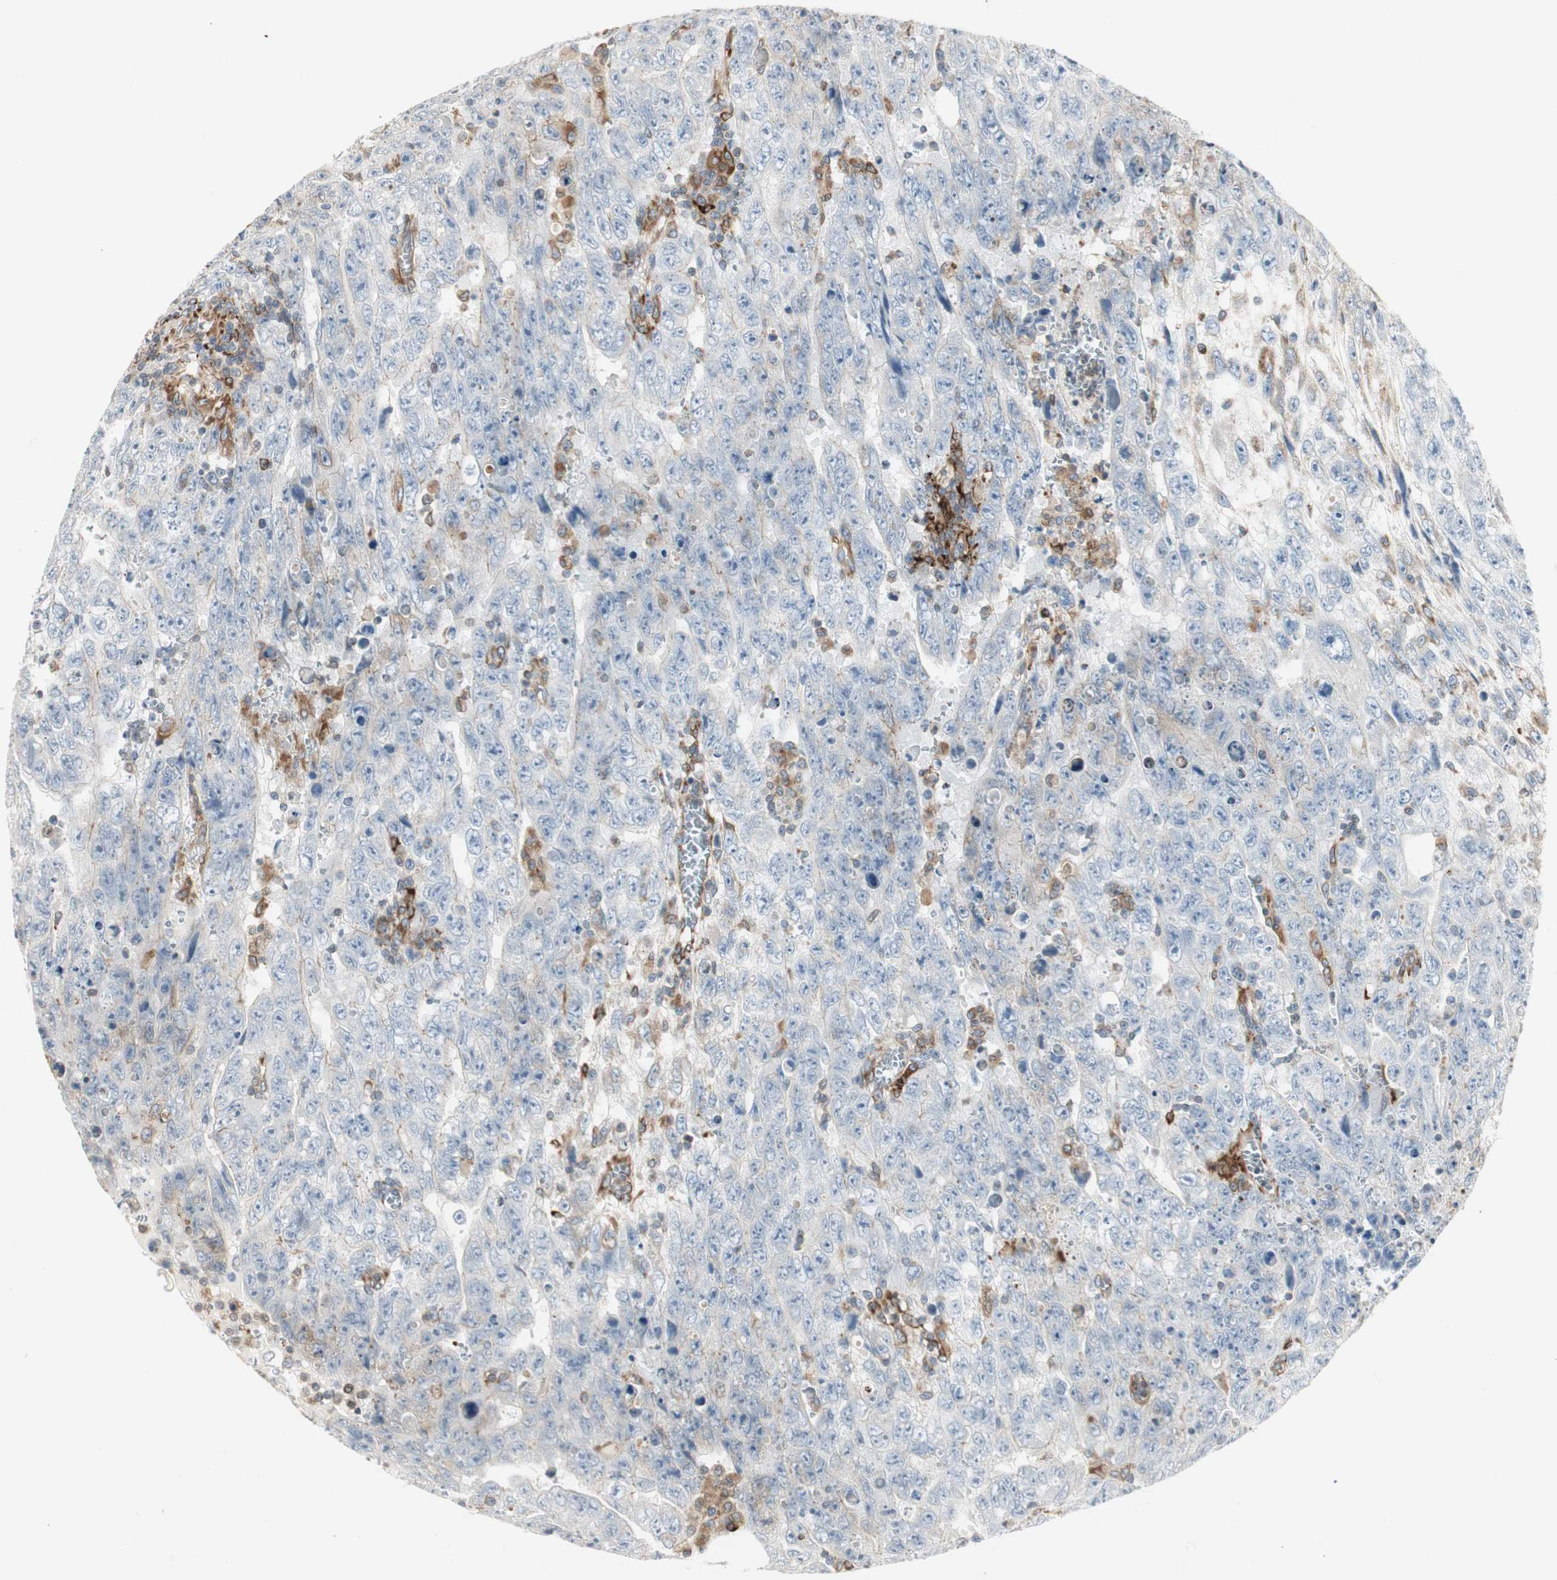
{"staining": {"intensity": "weak", "quantity": "<25%", "location": "cytoplasmic/membranous"}, "tissue": "testis cancer", "cell_type": "Tumor cells", "image_type": "cancer", "snomed": [{"axis": "morphology", "description": "Carcinoma, Embryonal, NOS"}, {"axis": "topography", "description": "Testis"}], "caption": "The micrograph displays no significant expression in tumor cells of testis embryonal carcinoma.", "gene": "H6PD", "patient": {"sex": "male", "age": 28}}